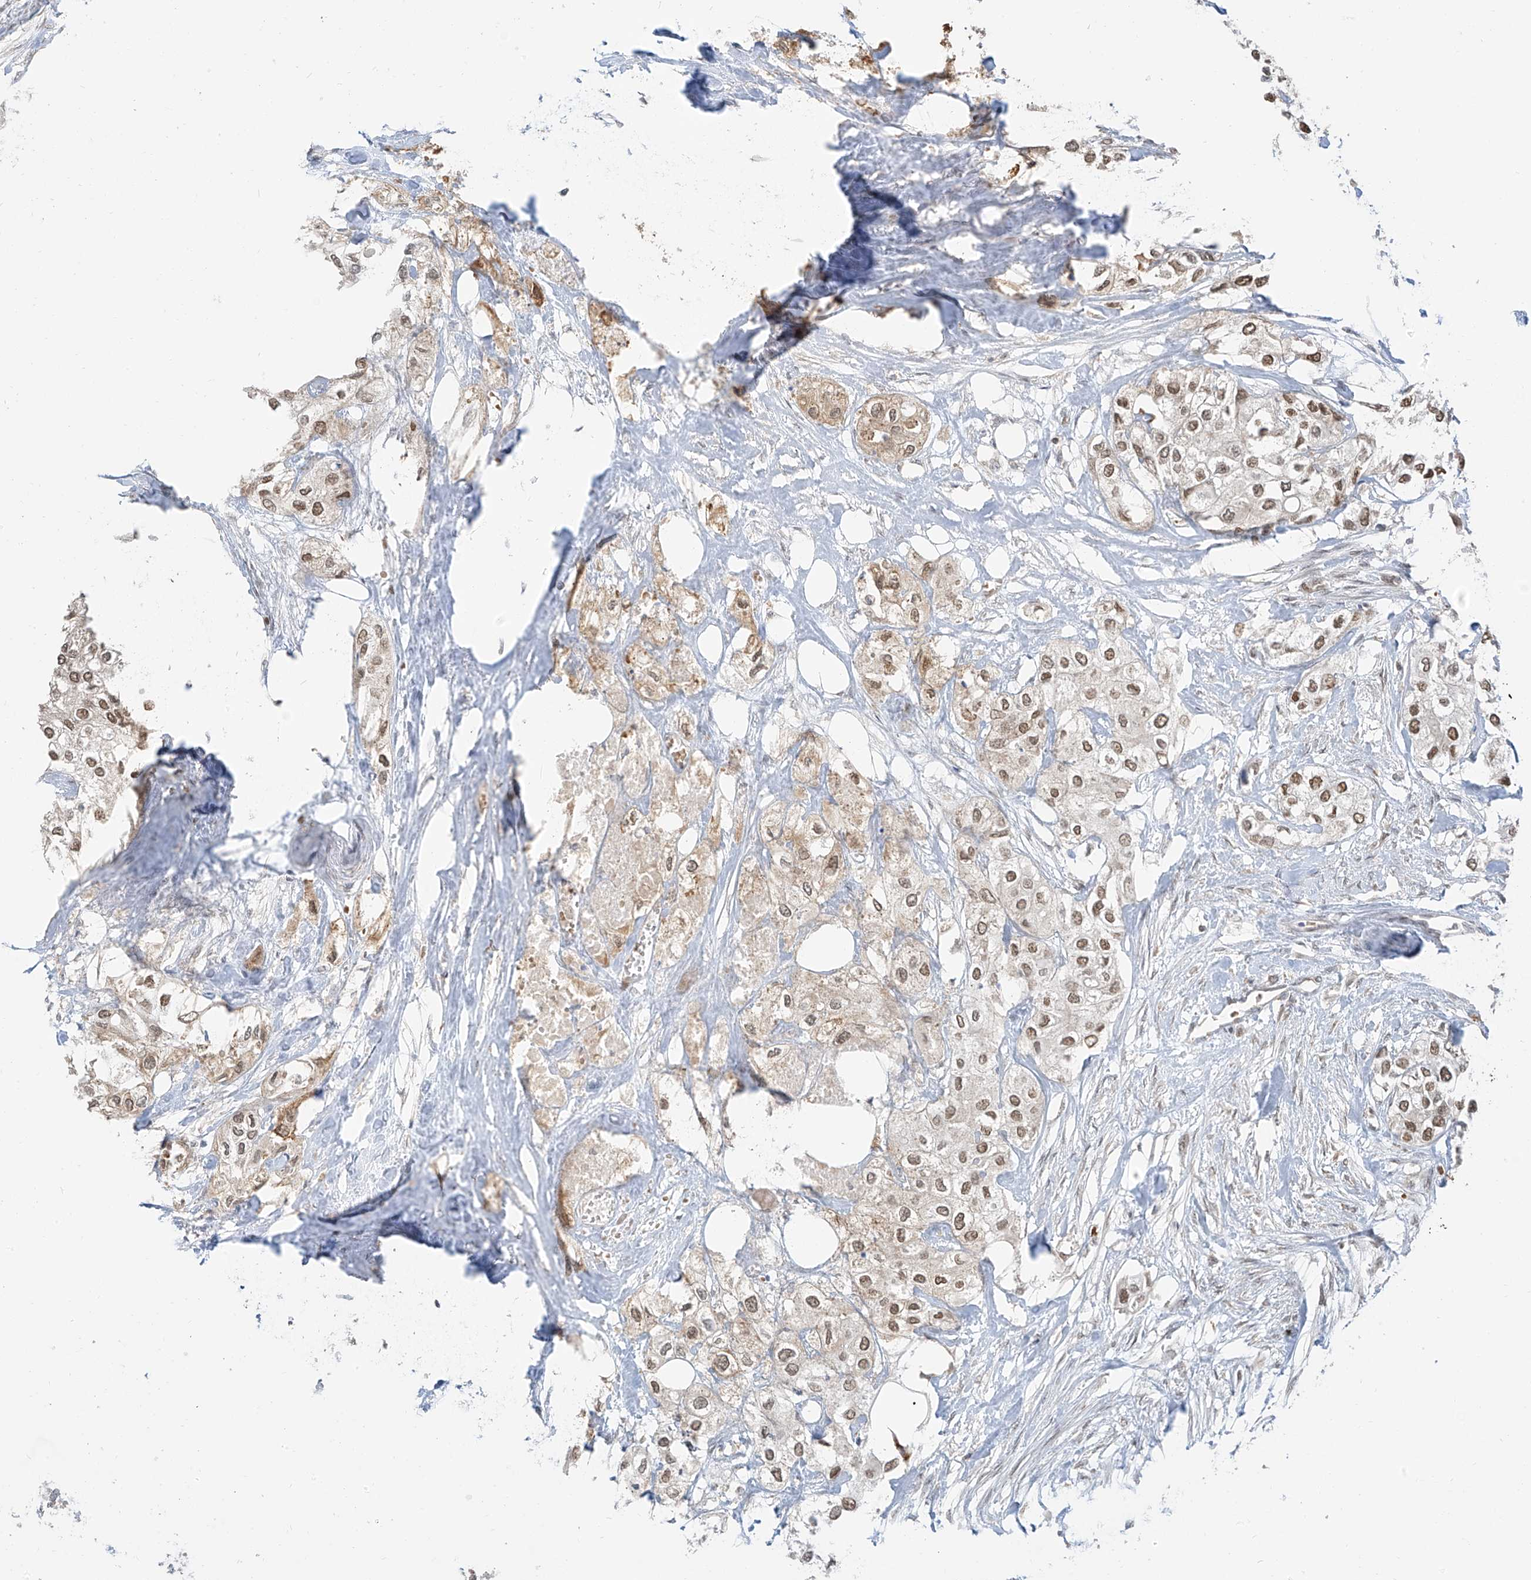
{"staining": {"intensity": "moderate", "quantity": ">75%", "location": "nuclear"}, "tissue": "urothelial cancer", "cell_type": "Tumor cells", "image_type": "cancer", "snomed": [{"axis": "morphology", "description": "Urothelial carcinoma, High grade"}, {"axis": "topography", "description": "Urinary bladder"}], "caption": "Moderate nuclear positivity is seen in approximately >75% of tumor cells in urothelial cancer.", "gene": "ZMYM2", "patient": {"sex": "male", "age": 64}}